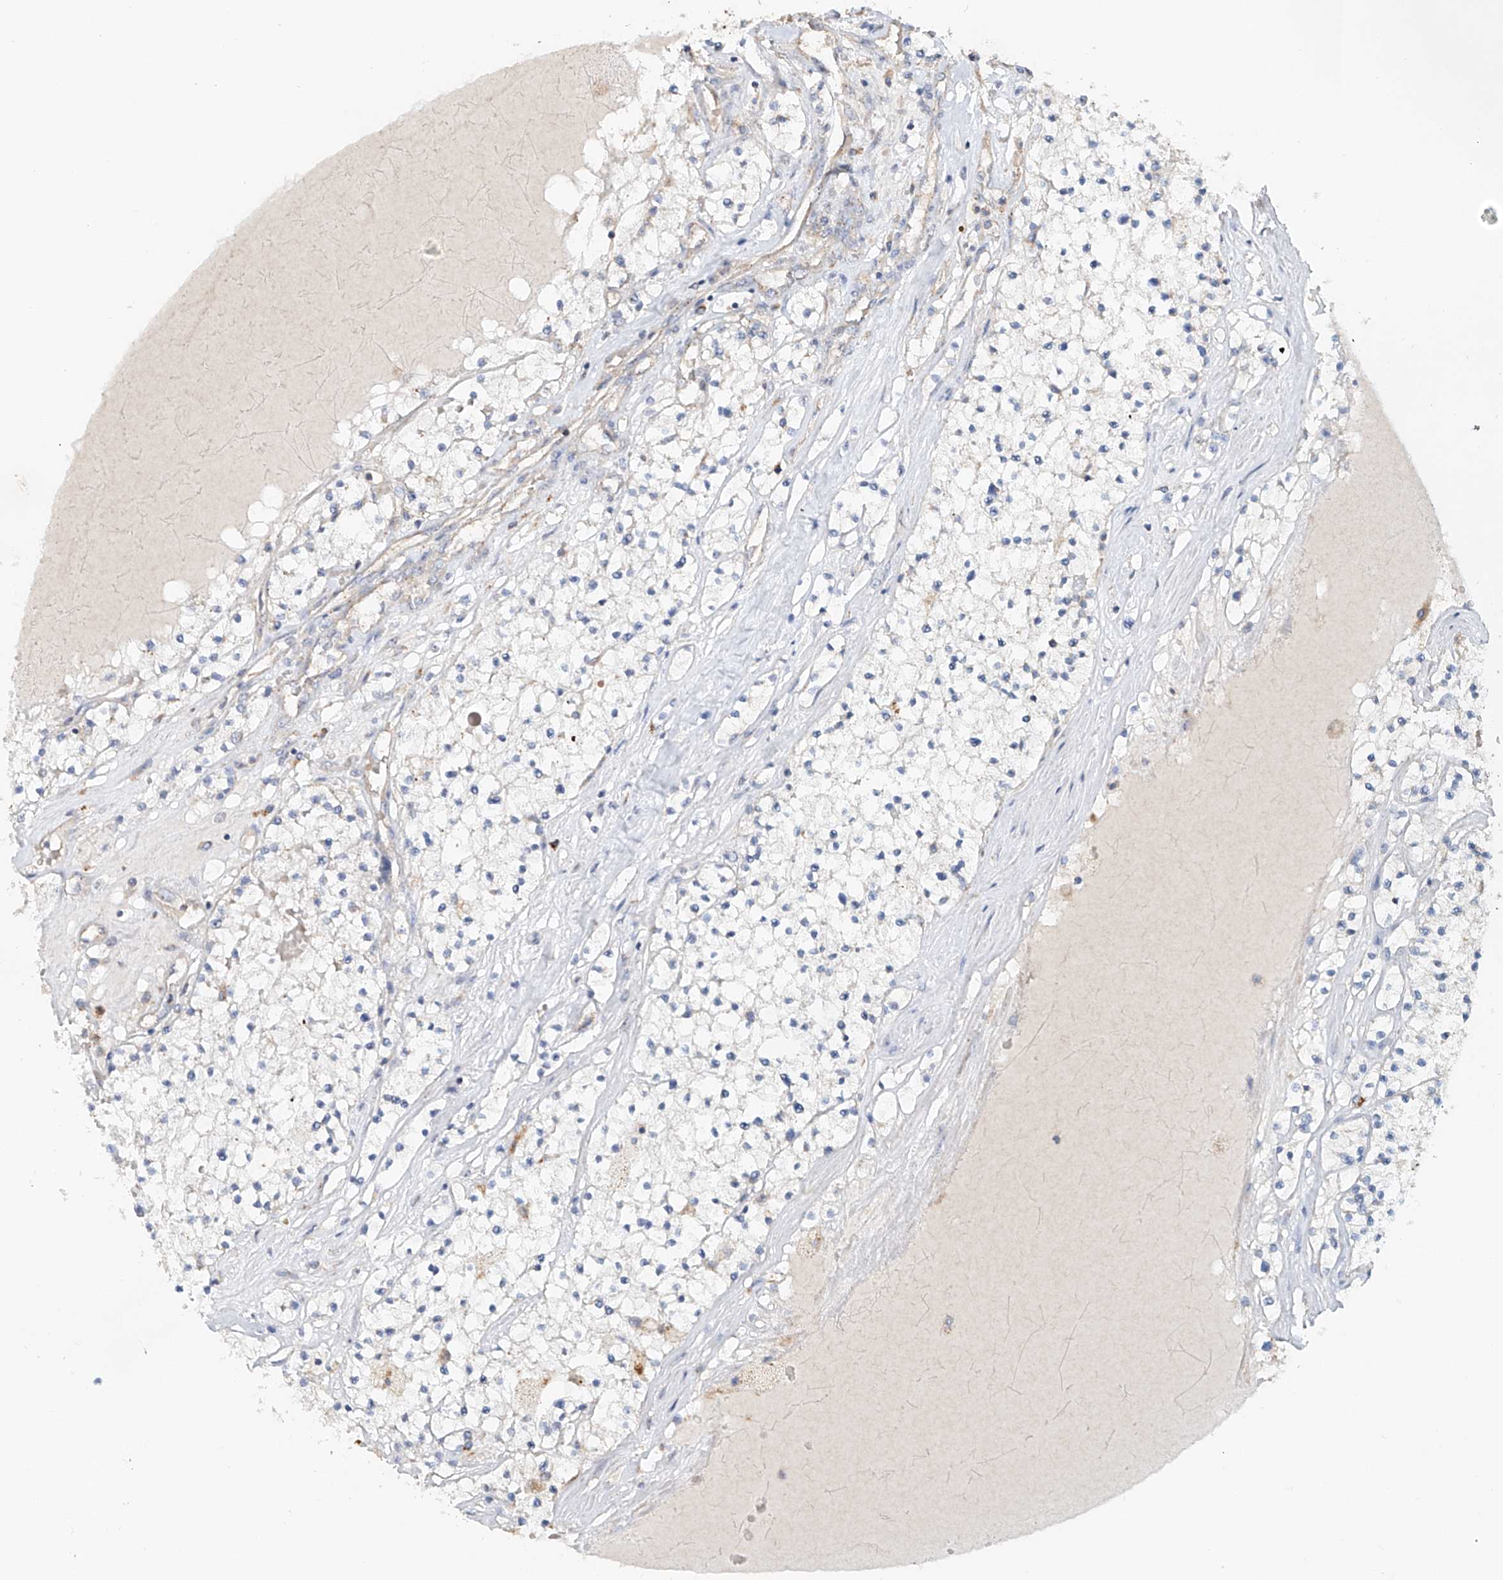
{"staining": {"intensity": "negative", "quantity": "none", "location": "none"}, "tissue": "renal cancer", "cell_type": "Tumor cells", "image_type": "cancer", "snomed": [{"axis": "morphology", "description": "Normal tissue, NOS"}, {"axis": "morphology", "description": "Adenocarcinoma, NOS"}, {"axis": "topography", "description": "Kidney"}], "caption": "The image displays no staining of tumor cells in renal cancer.", "gene": "TRIM47", "patient": {"sex": "male", "age": 68}}